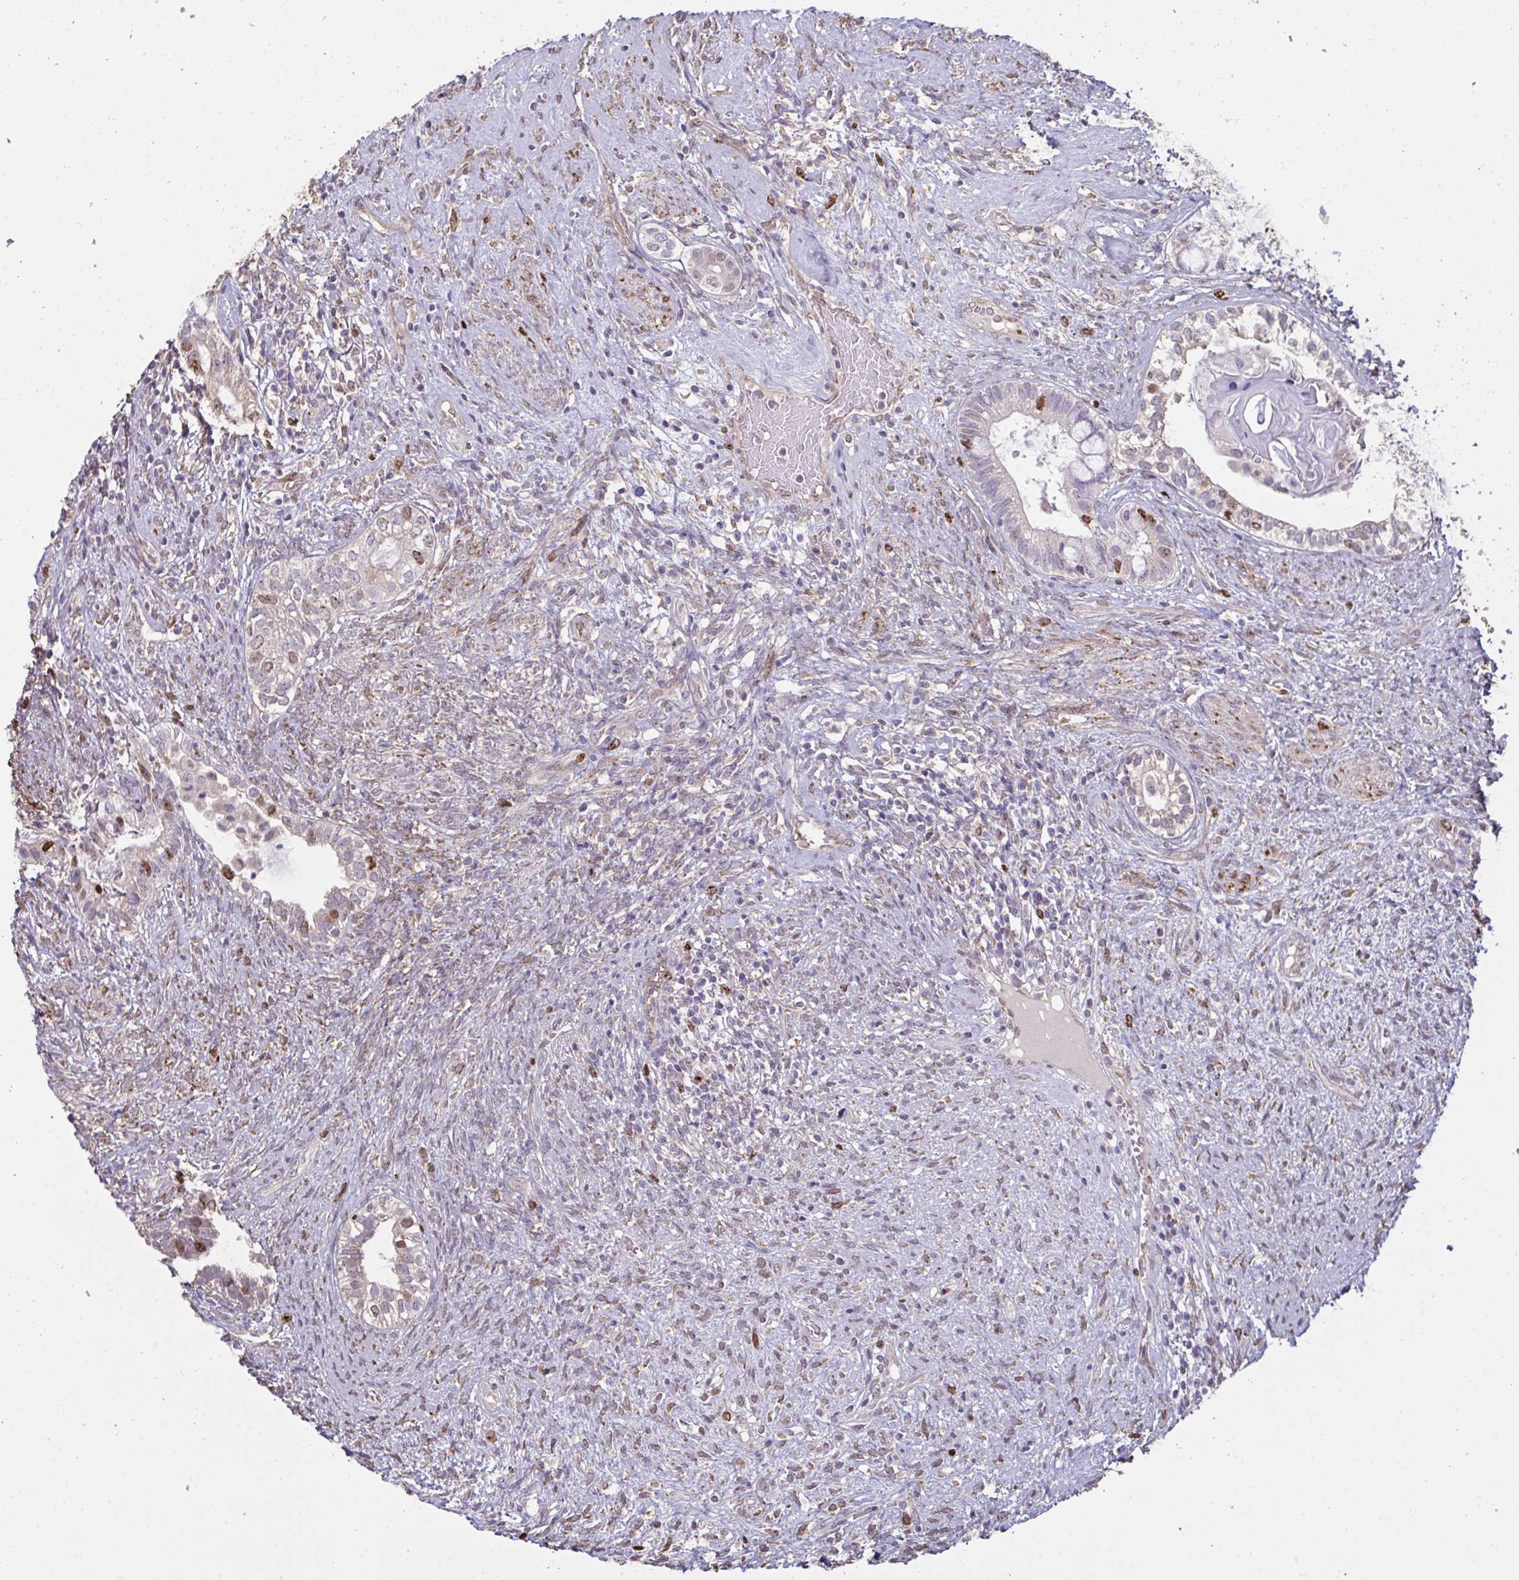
{"staining": {"intensity": "moderate", "quantity": "<25%", "location": "nuclear"}, "tissue": "testis cancer", "cell_type": "Tumor cells", "image_type": "cancer", "snomed": [{"axis": "morphology", "description": "Seminoma, NOS"}, {"axis": "morphology", "description": "Carcinoma, Embryonal, NOS"}, {"axis": "topography", "description": "Testis"}], "caption": "Human embryonal carcinoma (testis) stained with a brown dye demonstrates moderate nuclear positive expression in approximately <25% of tumor cells.", "gene": "SETD7", "patient": {"sex": "male", "age": 41}}